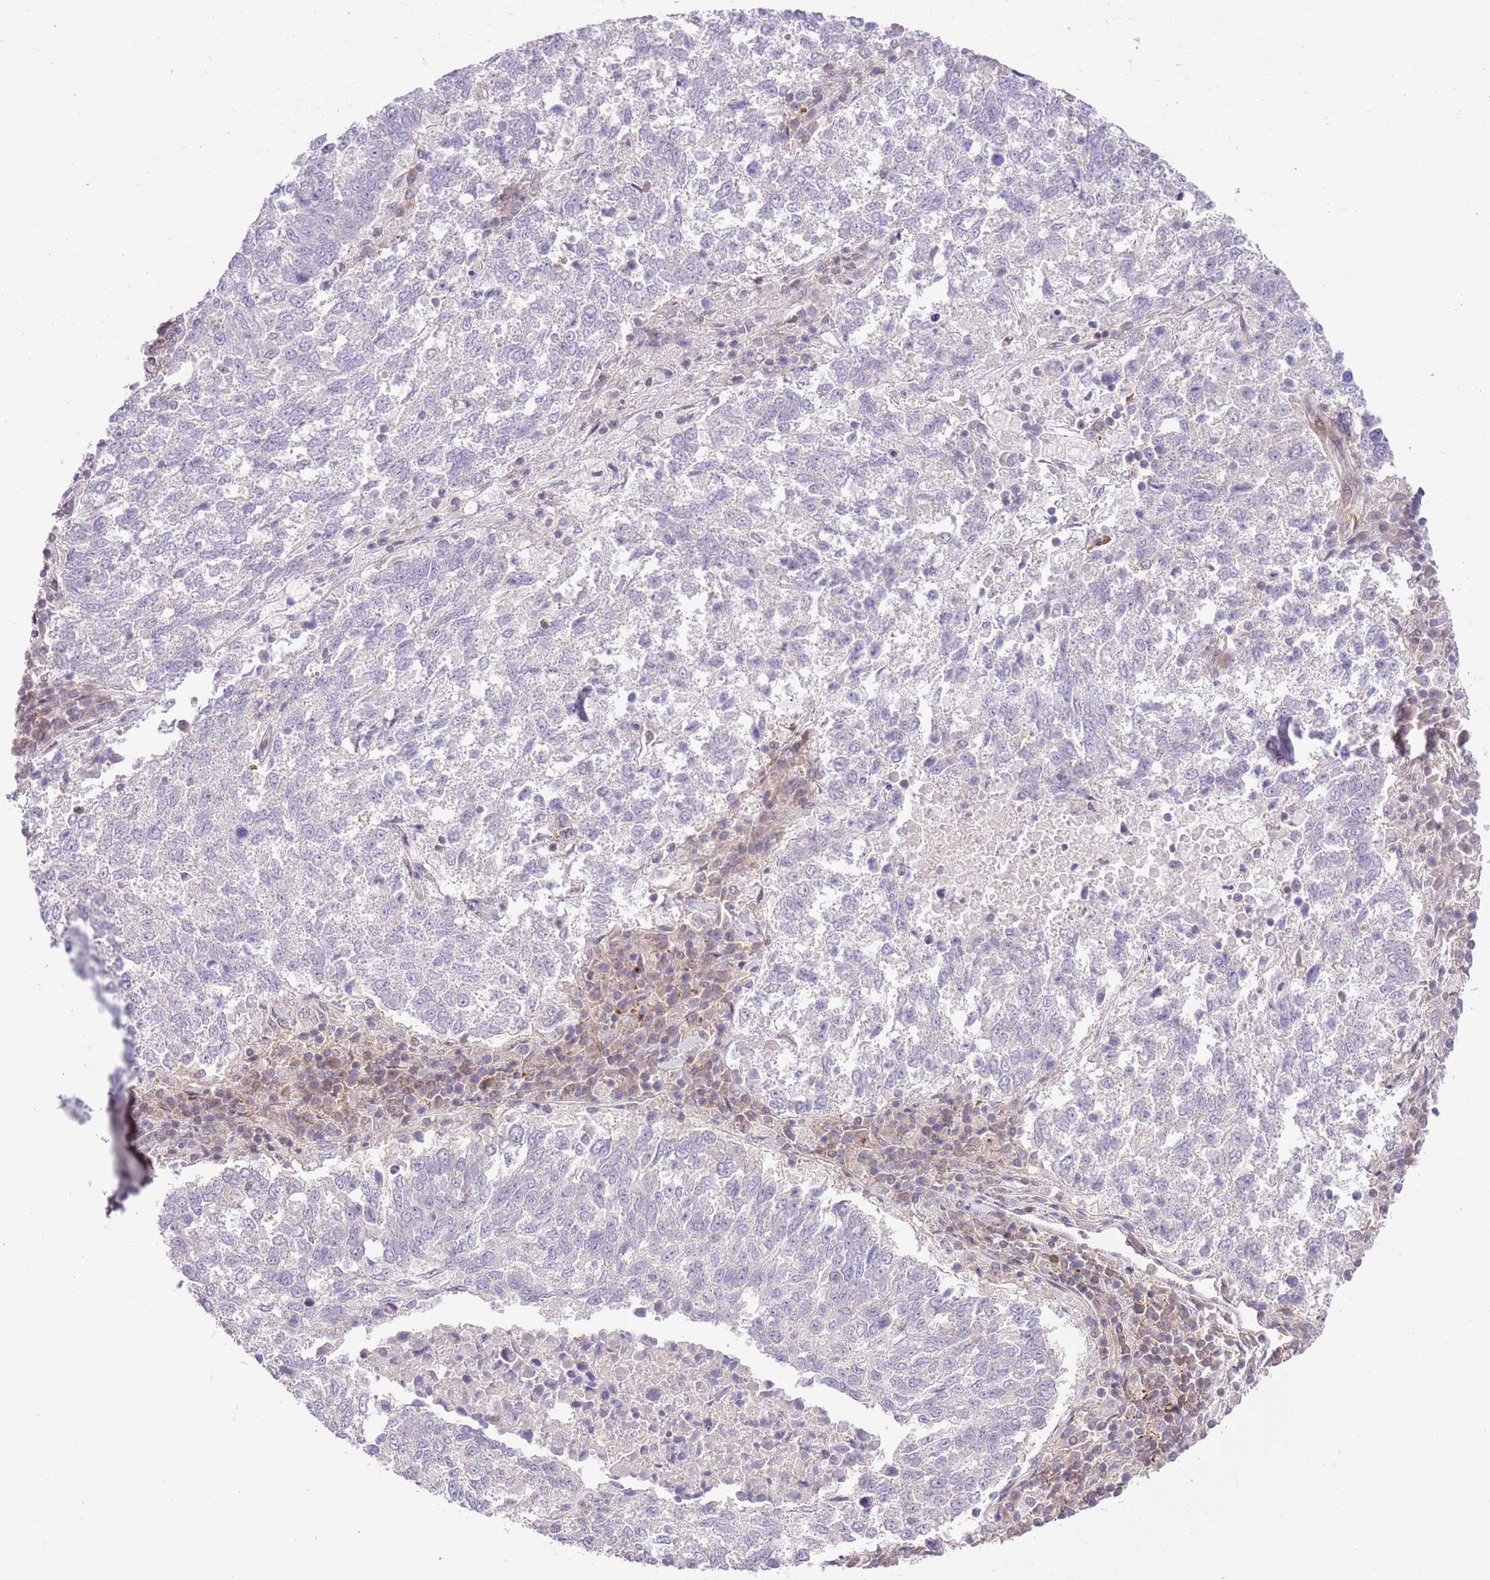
{"staining": {"intensity": "negative", "quantity": "none", "location": "none"}, "tissue": "lung cancer", "cell_type": "Tumor cells", "image_type": "cancer", "snomed": [{"axis": "morphology", "description": "Squamous cell carcinoma, NOS"}, {"axis": "topography", "description": "Lung"}], "caption": "Tumor cells are negative for brown protein staining in lung cancer (squamous cell carcinoma).", "gene": "HDHD2", "patient": {"sex": "male", "age": 73}}